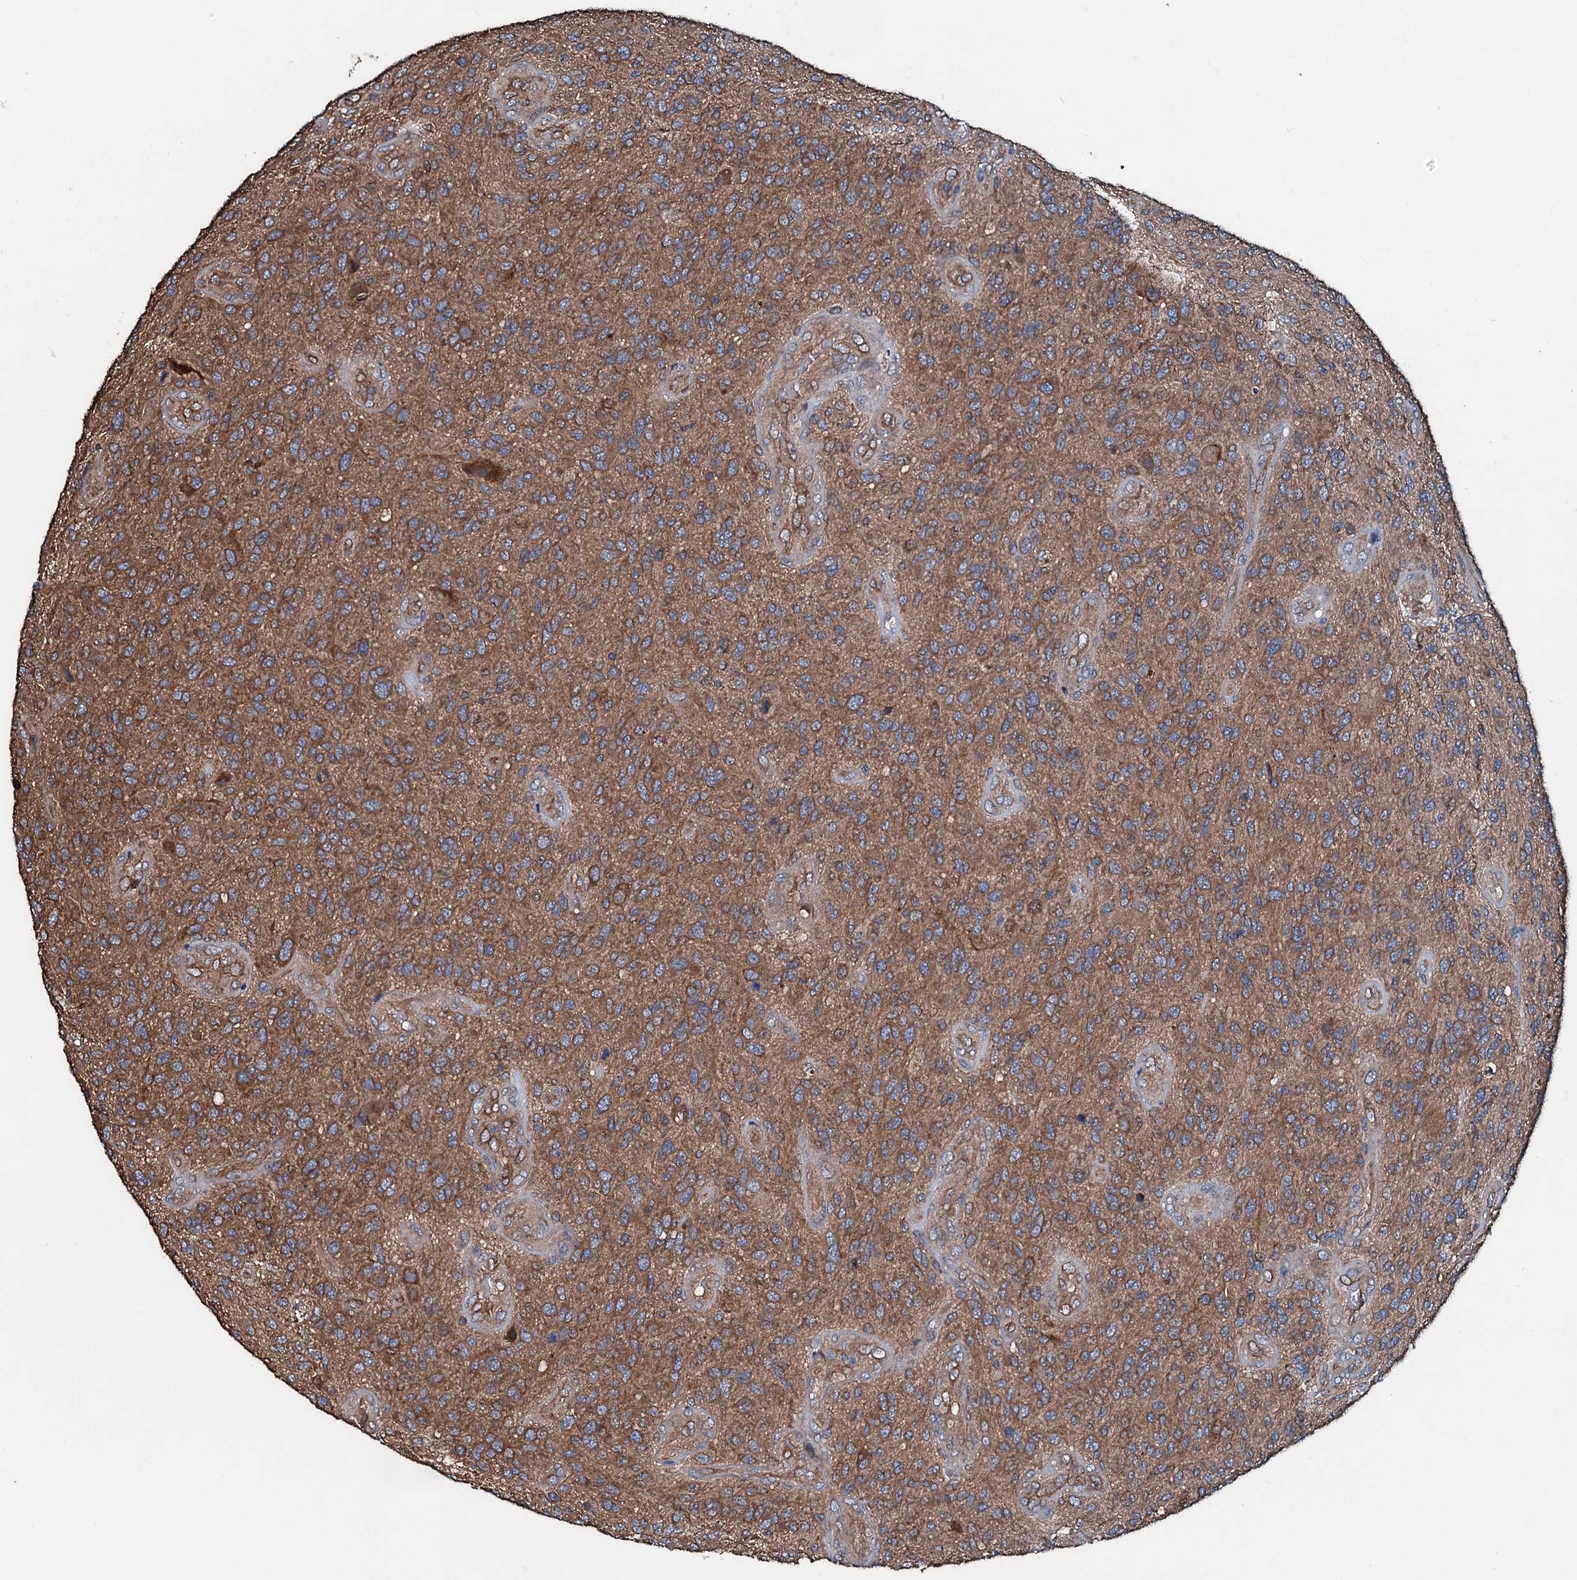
{"staining": {"intensity": "moderate", "quantity": ">75%", "location": "cytoplasmic/membranous"}, "tissue": "glioma", "cell_type": "Tumor cells", "image_type": "cancer", "snomed": [{"axis": "morphology", "description": "Glioma, malignant, High grade"}, {"axis": "topography", "description": "Brain"}], "caption": "A micrograph of human malignant glioma (high-grade) stained for a protein demonstrates moderate cytoplasmic/membranous brown staining in tumor cells. (brown staining indicates protein expression, while blue staining denotes nuclei).", "gene": "AARS1", "patient": {"sex": "male", "age": 47}}